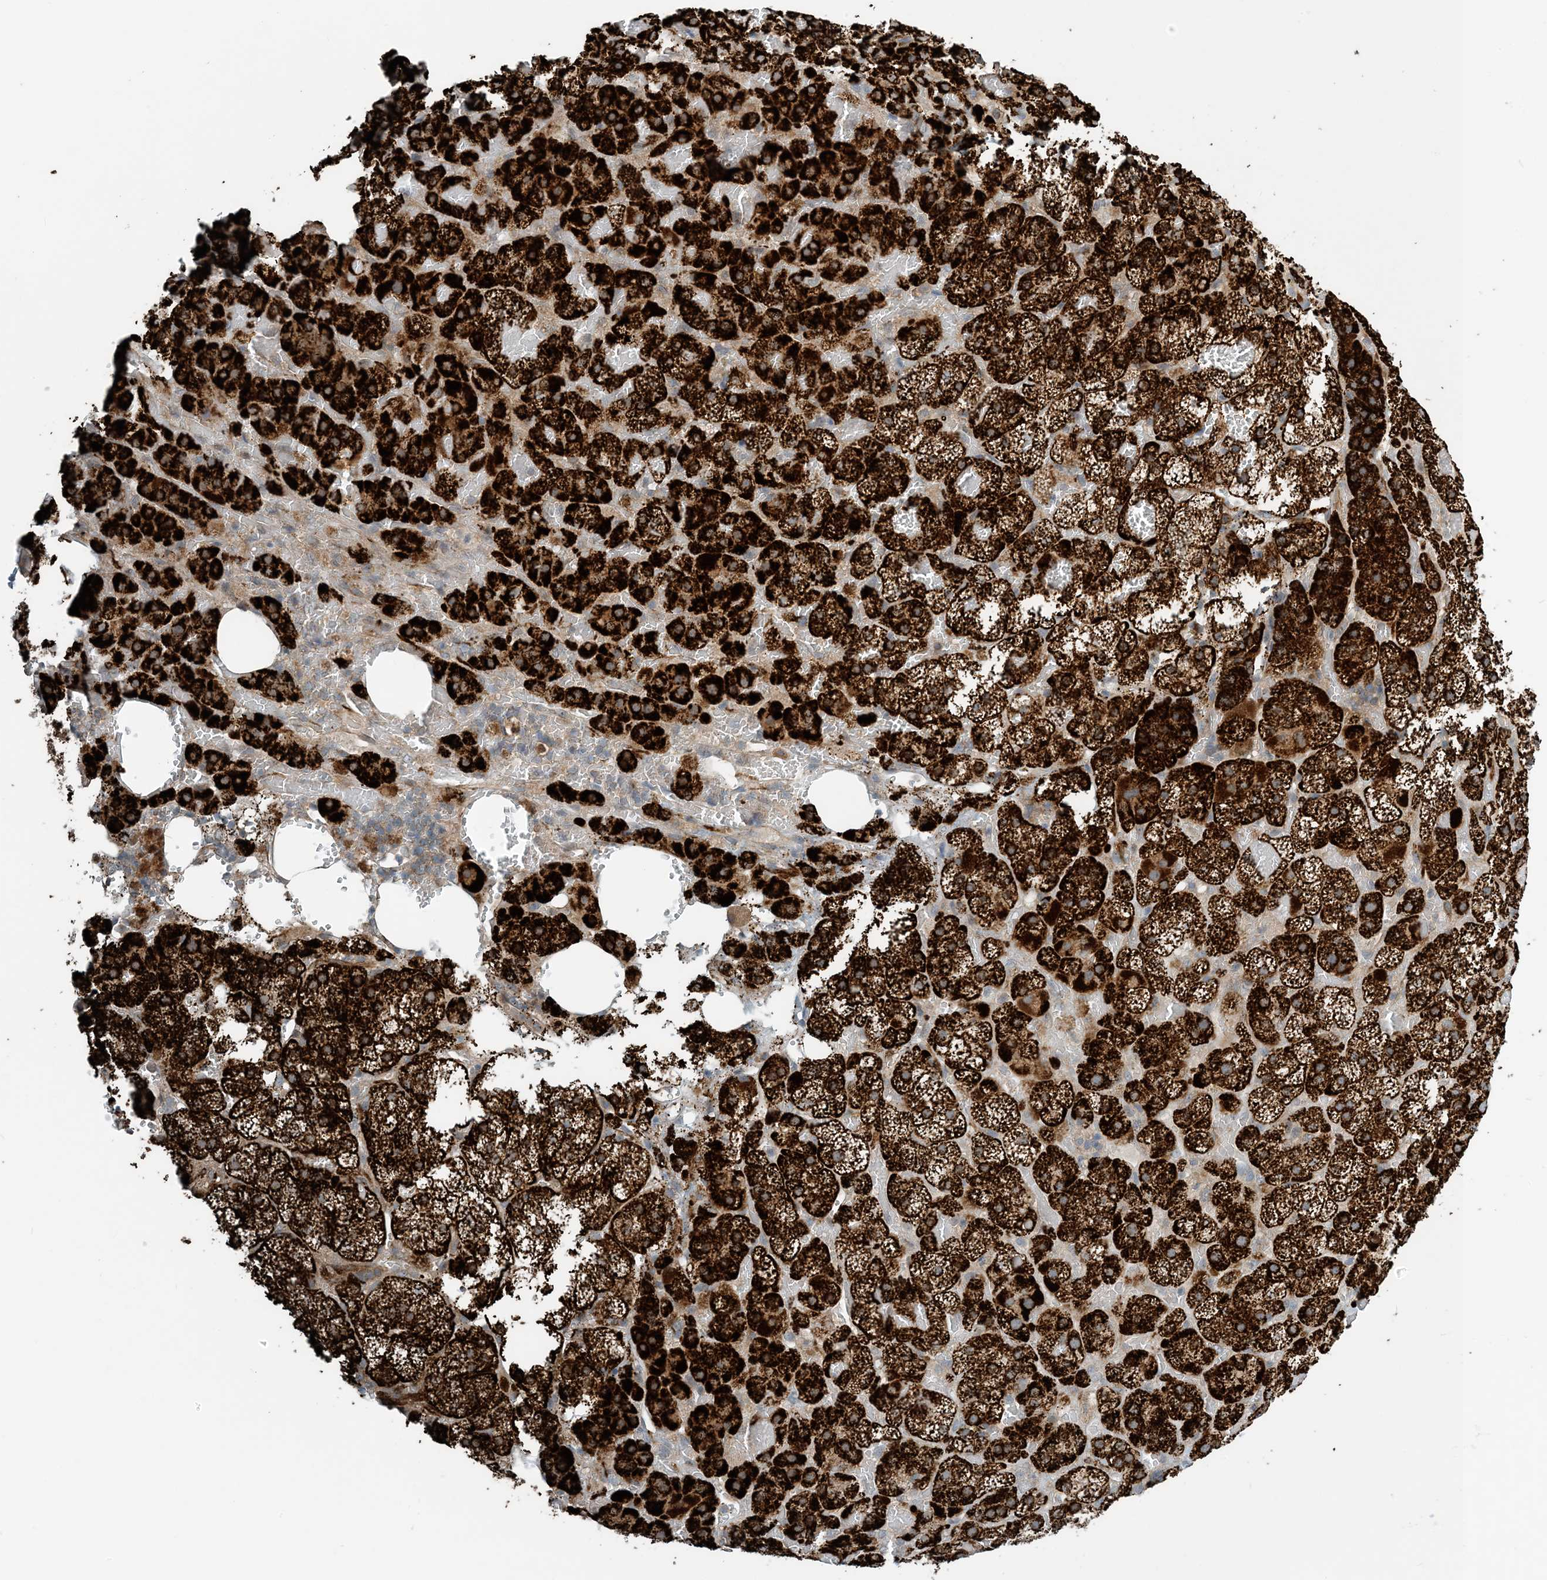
{"staining": {"intensity": "strong", "quantity": ">75%", "location": "cytoplasmic/membranous"}, "tissue": "adrenal gland", "cell_type": "Glandular cells", "image_type": "normal", "snomed": [{"axis": "morphology", "description": "Normal tissue, NOS"}, {"axis": "topography", "description": "Adrenal gland"}], "caption": "Brown immunohistochemical staining in normal adrenal gland reveals strong cytoplasmic/membranous staining in approximately >75% of glandular cells.", "gene": "ZBTB3", "patient": {"sex": "female", "age": 59}}